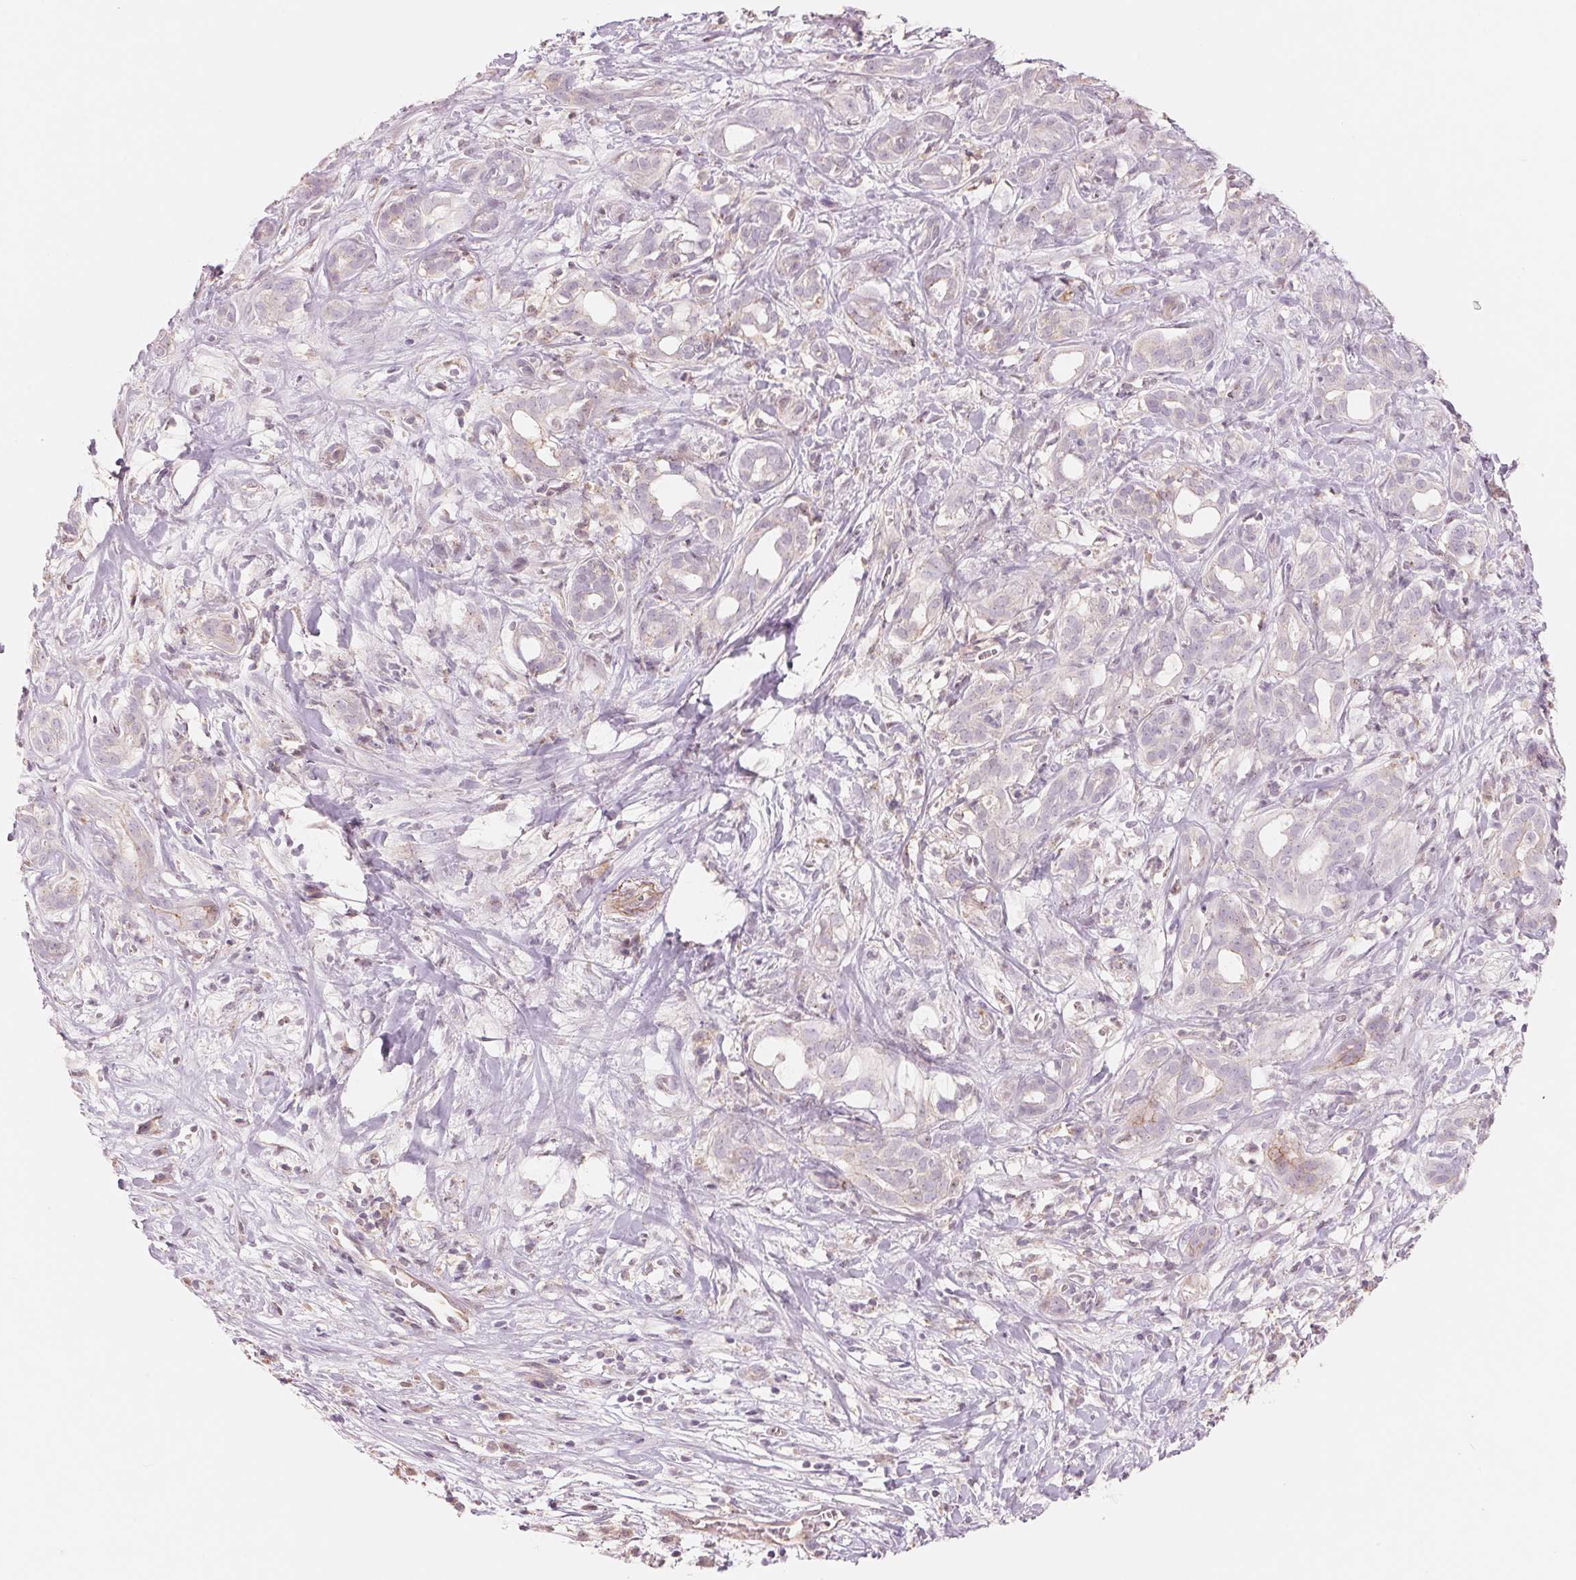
{"staining": {"intensity": "negative", "quantity": "none", "location": "none"}, "tissue": "pancreatic cancer", "cell_type": "Tumor cells", "image_type": "cancer", "snomed": [{"axis": "morphology", "description": "Adenocarcinoma, NOS"}, {"axis": "topography", "description": "Pancreas"}], "caption": "The histopathology image reveals no staining of tumor cells in pancreatic cancer.", "gene": "SLC17A4", "patient": {"sex": "male", "age": 61}}